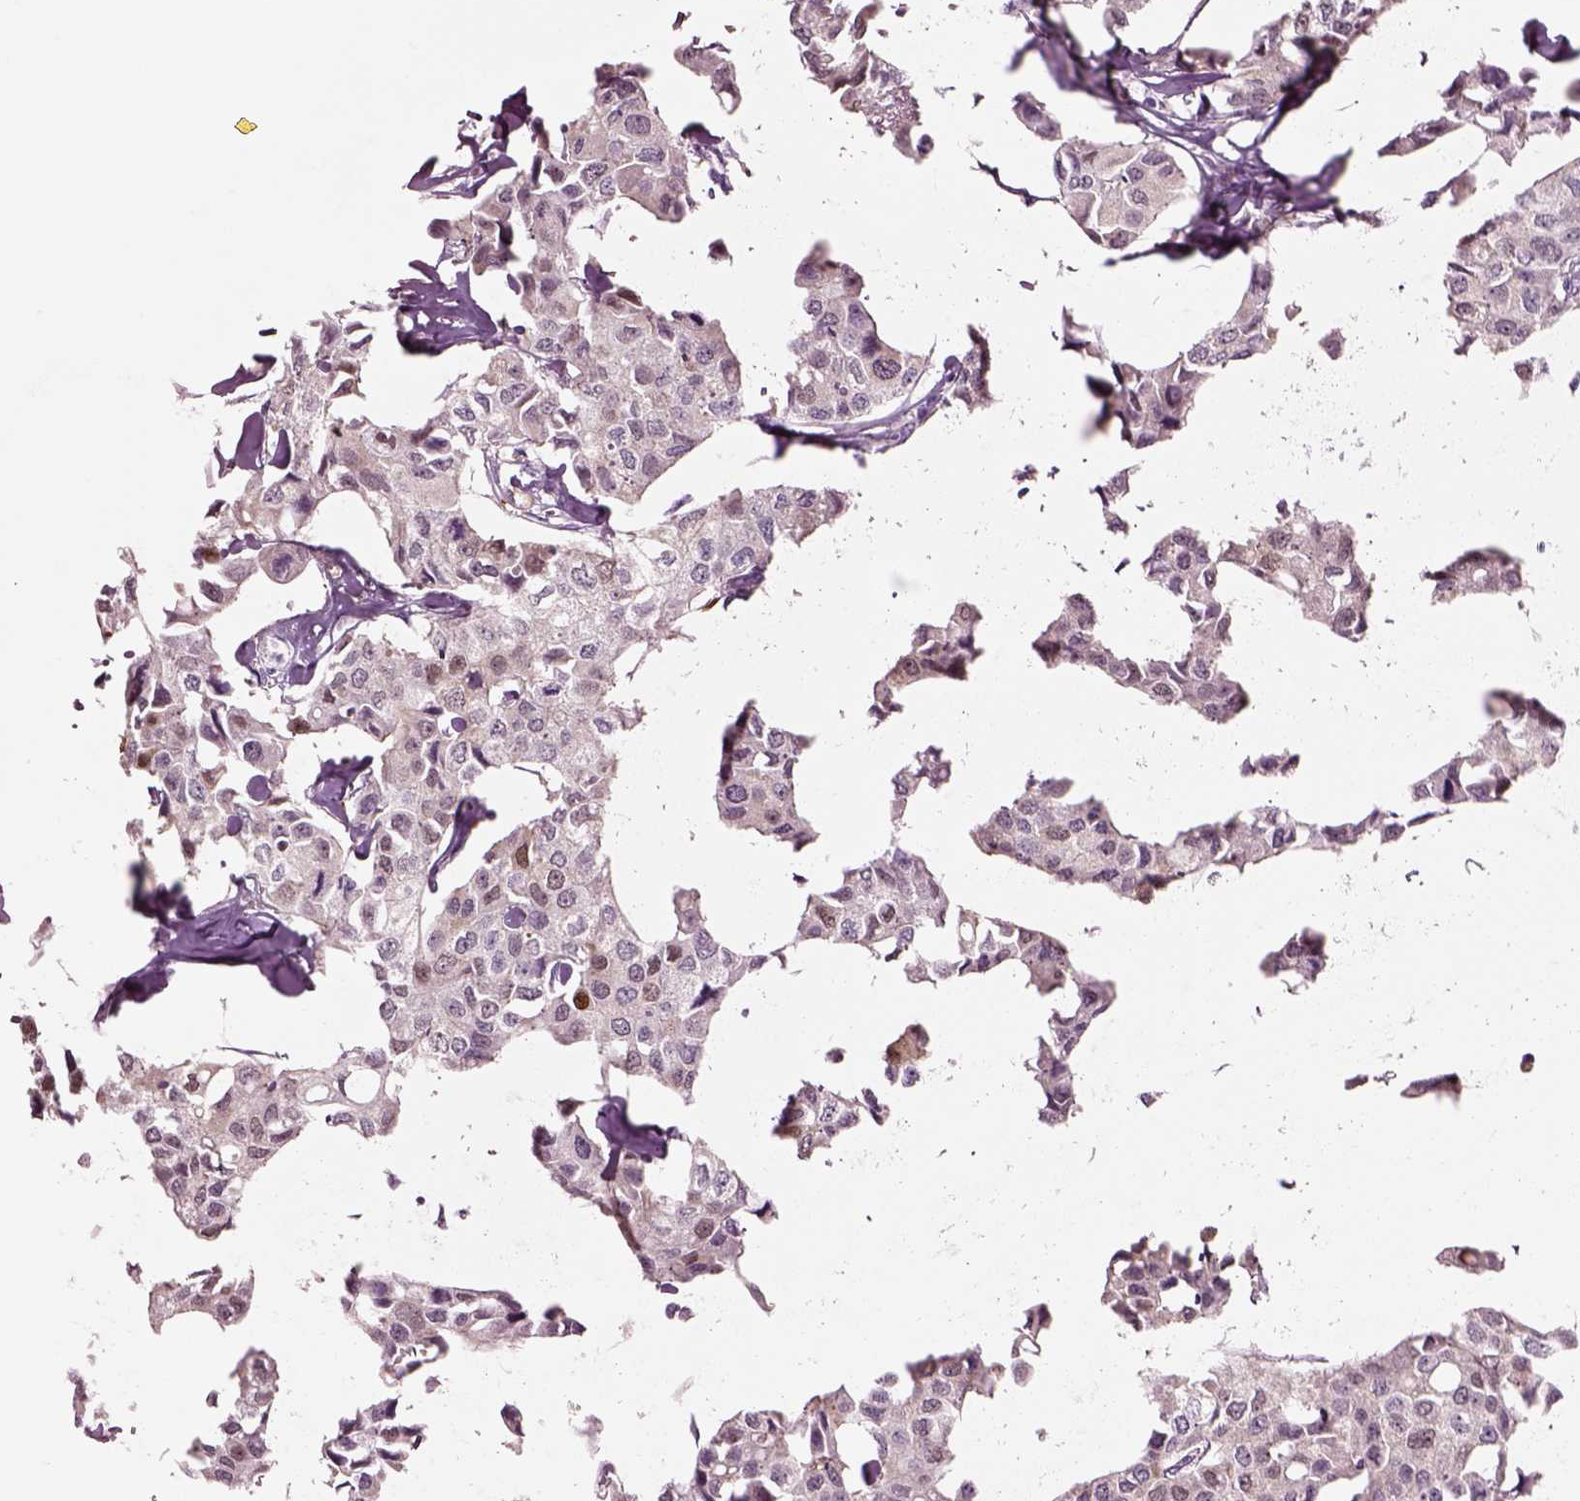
{"staining": {"intensity": "negative", "quantity": "none", "location": "none"}, "tissue": "breast cancer", "cell_type": "Tumor cells", "image_type": "cancer", "snomed": [{"axis": "morphology", "description": "Duct carcinoma"}, {"axis": "topography", "description": "Breast"}], "caption": "Image shows no protein expression in tumor cells of breast cancer tissue. (Immunohistochemistry (ihc), brightfield microscopy, high magnification).", "gene": "SCML2", "patient": {"sex": "female", "age": 80}}